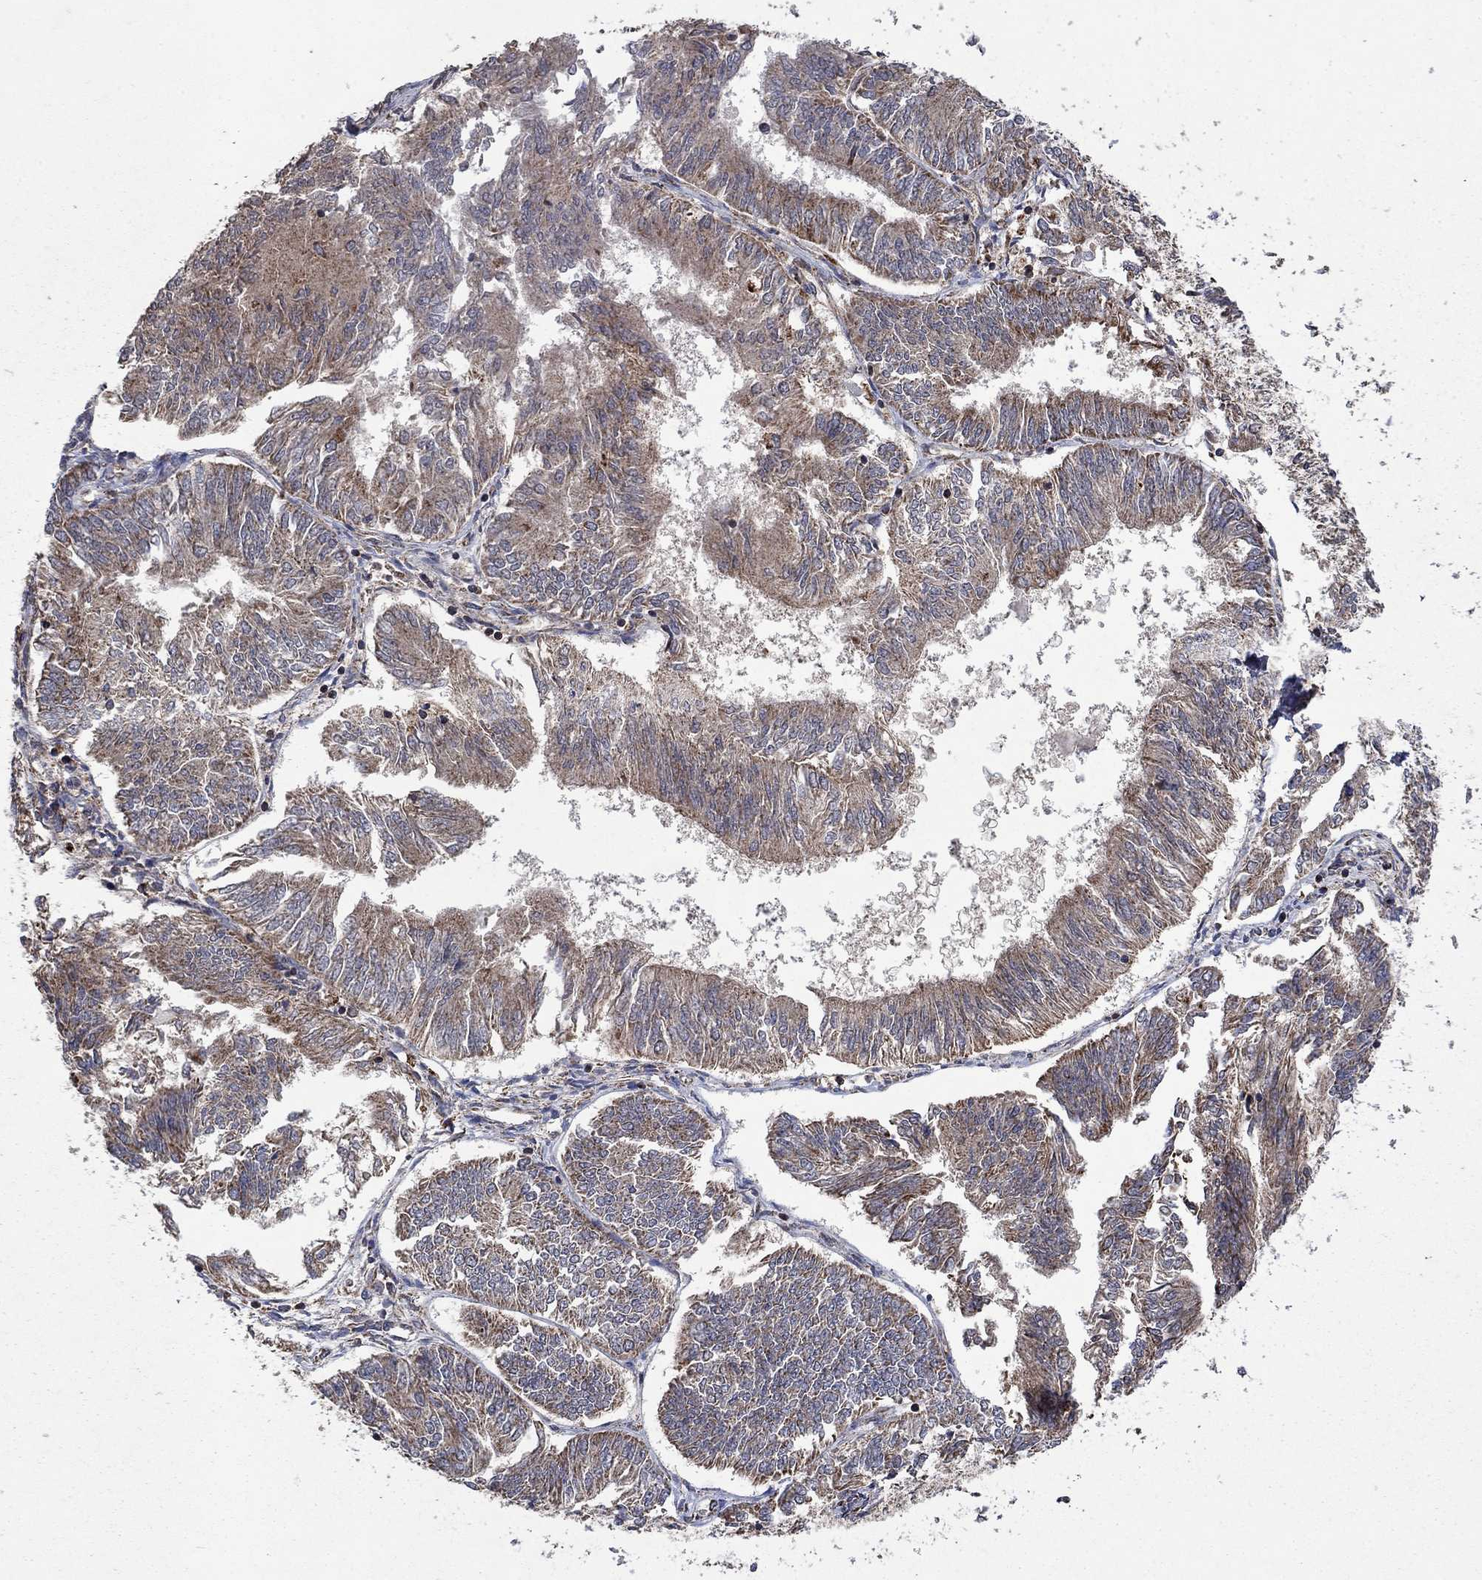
{"staining": {"intensity": "moderate", "quantity": "25%-75%", "location": "cytoplasmic/membranous"}, "tissue": "endometrial cancer", "cell_type": "Tumor cells", "image_type": "cancer", "snomed": [{"axis": "morphology", "description": "Adenocarcinoma, NOS"}, {"axis": "topography", "description": "Endometrium"}], "caption": "Immunohistochemistry (IHC) (DAB) staining of human endometrial cancer shows moderate cytoplasmic/membranous protein expression in about 25%-75% of tumor cells.", "gene": "DPH1", "patient": {"sex": "female", "age": 58}}